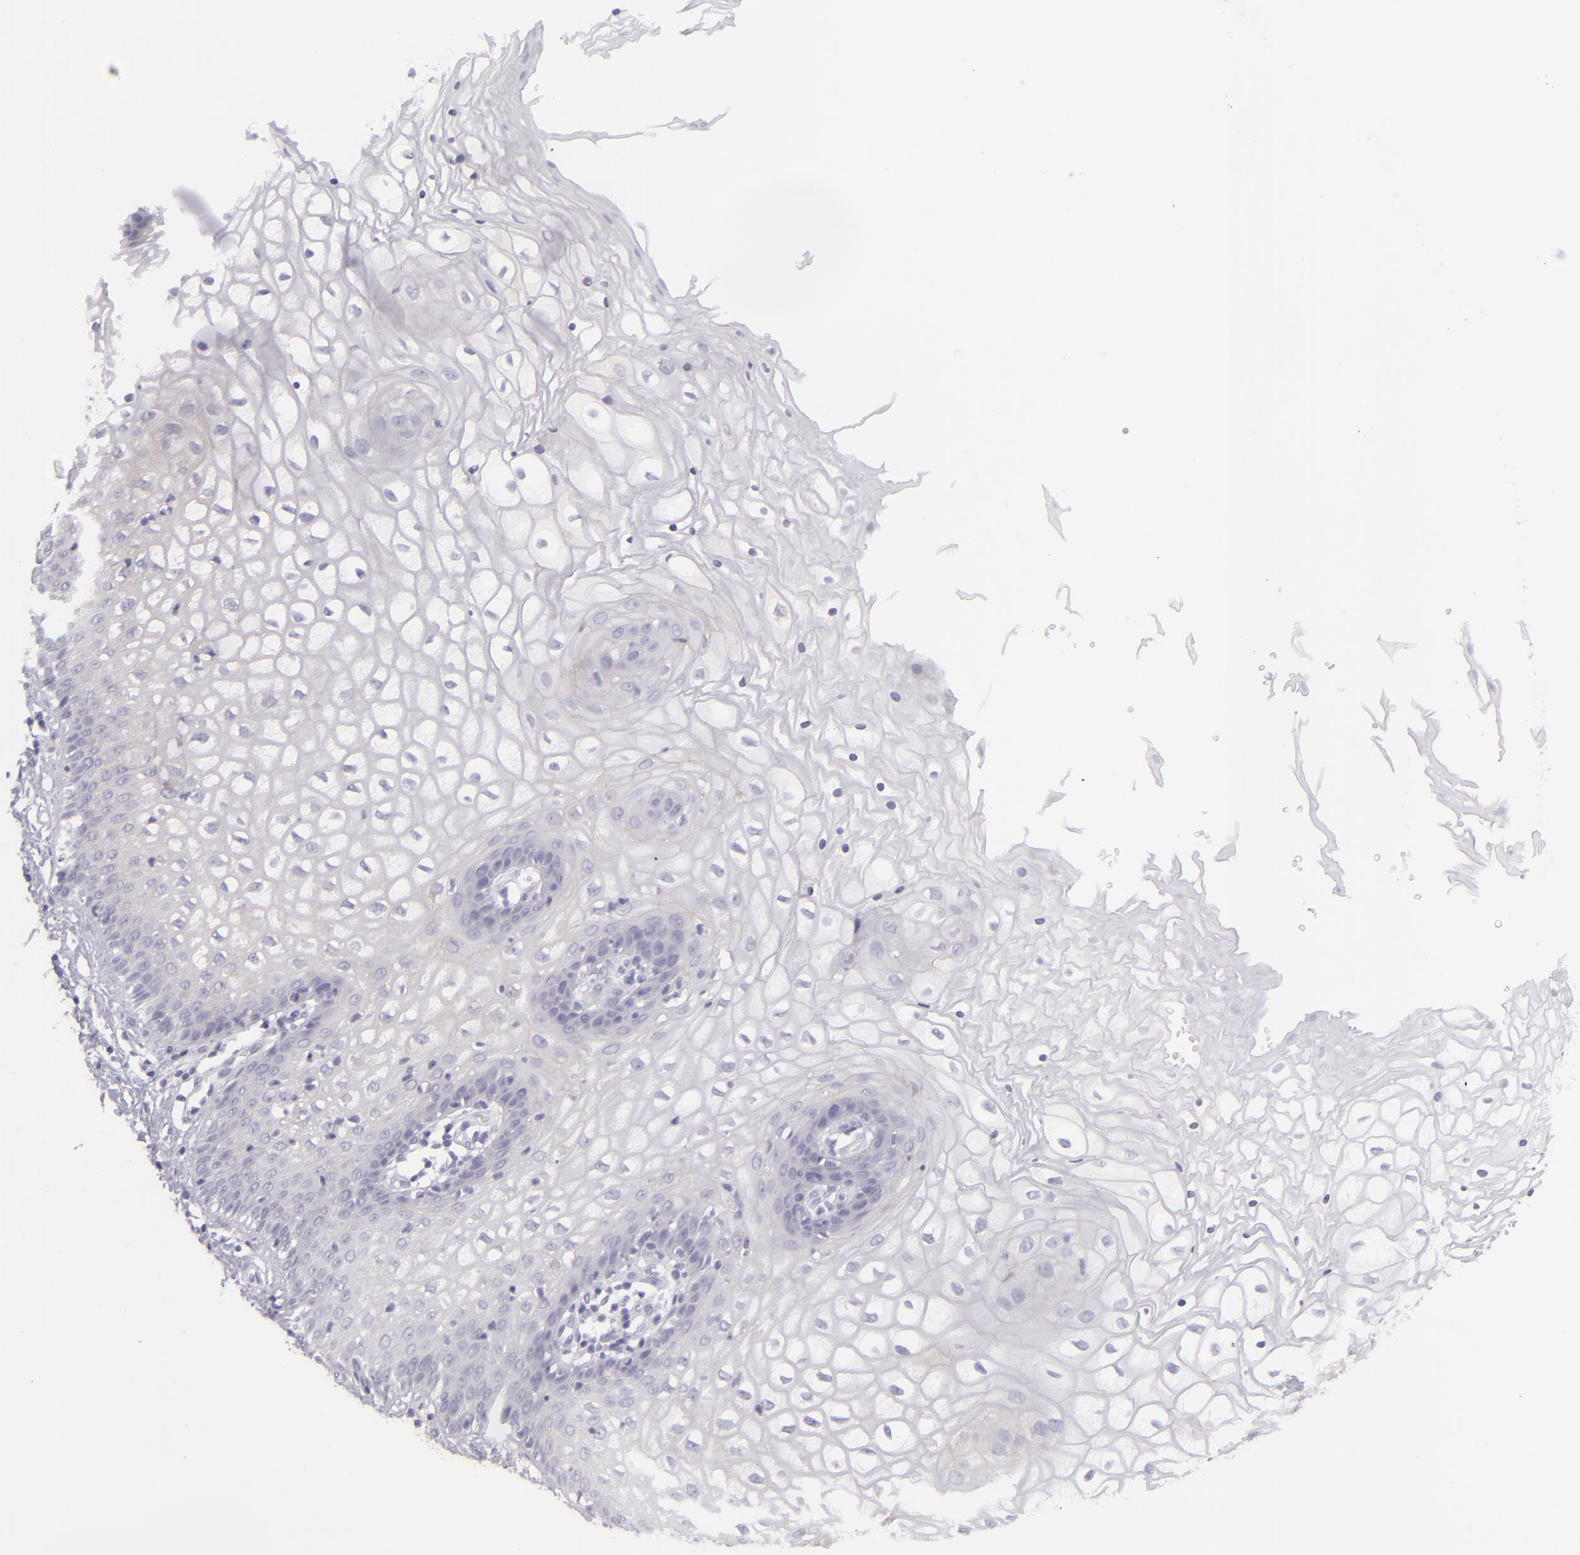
{"staining": {"intensity": "negative", "quantity": "none", "location": "none"}, "tissue": "vagina", "cell_type": "Squamous epithelial cells", "image_type": "normal", "snomed": [{"axis": "morphology", "description": "Normal tissue, NOS"}, {"axis": "topography", "description": "Vagina"}], "caption": "The micrograph displays no significant positivity in squamous epithelial cells of vagina. The staining is performed using DAB (3,3'-diaminobenzidine) brown chromogen with nuclei counter-stained in using hematoxylin.", "gene": "DLG4", "patient": {"sex": "female", "age": 34}}